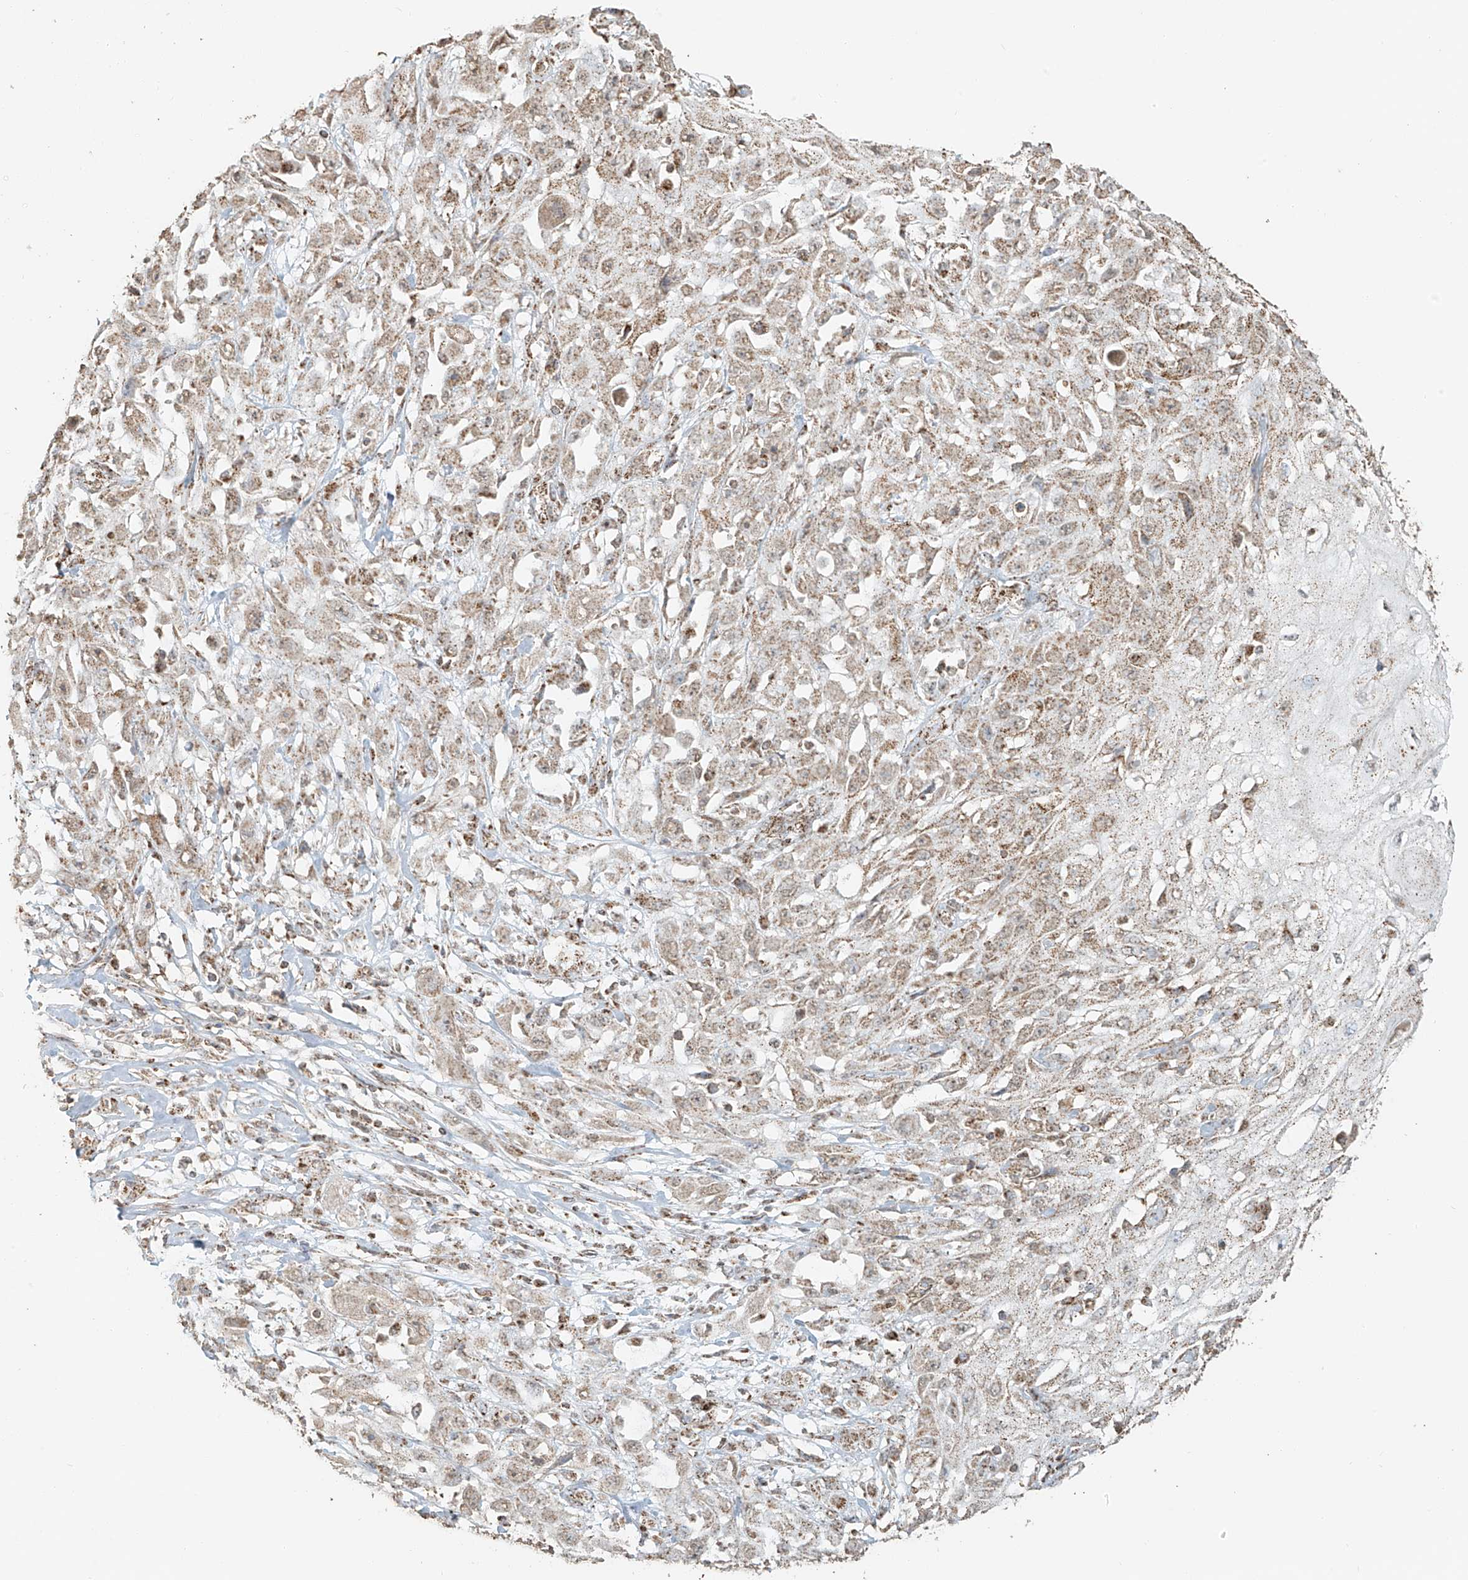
{"staining": {"intensity": "weak", "quantity": "25%-75%", "location": "cytoplasmic/membranous"}, "tissue": "skin cancer", "cell_type": "Tumor cells", "image_type": "cancer", "snomed": [{"axis": "morphology", "description": "Squamous cell carcinoma, NOS"}, {"axis": "morphology", "description": "Squamous cell carcinoma, metastatic, NOS"}, {"axis": "topography", "description": "Skin"}, {"axis": "topography", "description": "Lymph node"}], "caption": "The micrograph exhibits staining of skin cancer (squamous cell carcinoma), revealing weak cytoplasmic/membranous protein staining (brown color) within tumor cells.", "gene": "MIPEP", "patient": {"sex": "male", "age": 75}}